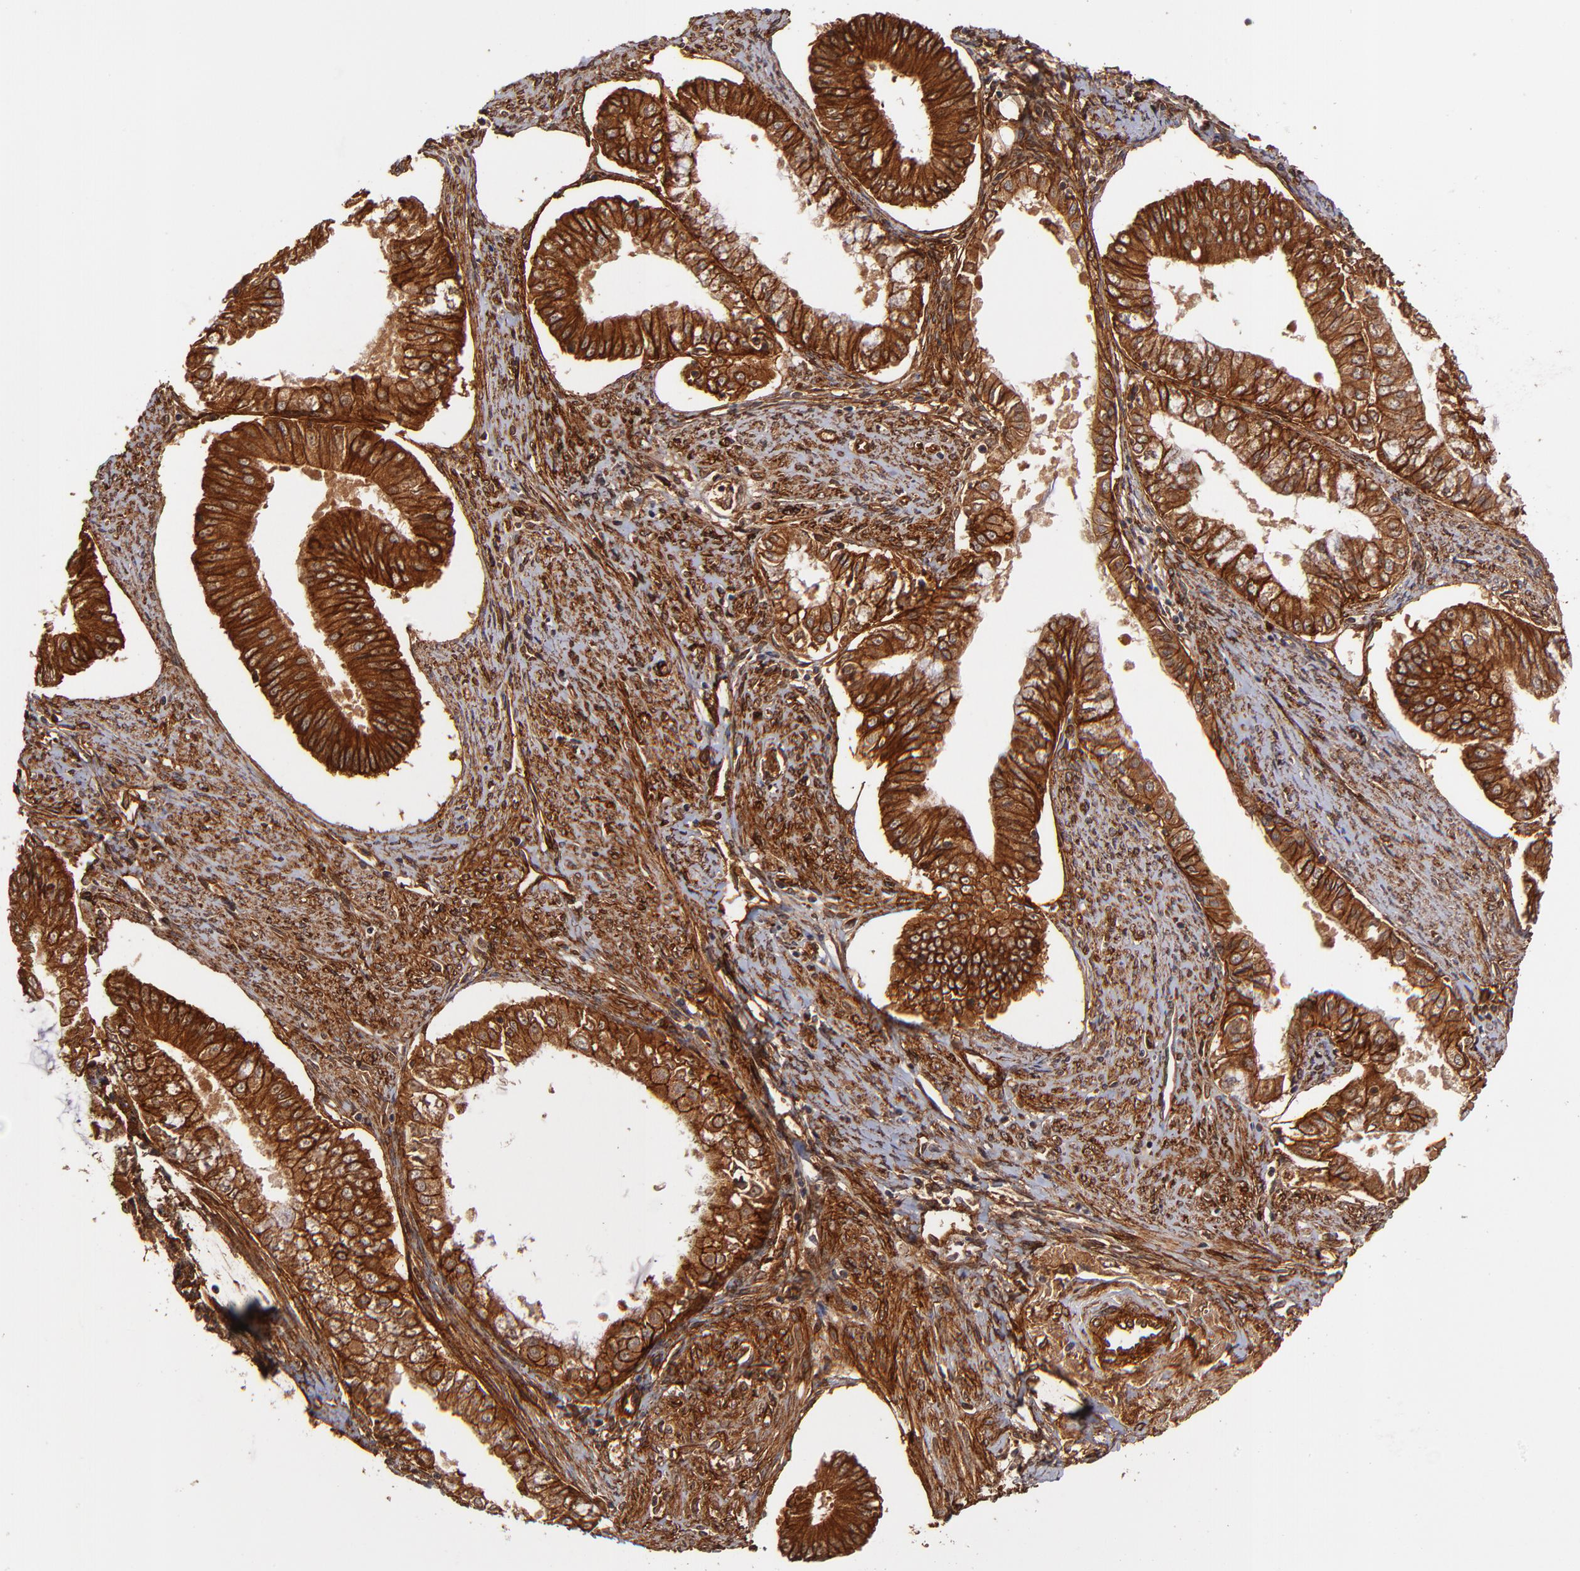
{"staining": {"intensity": "strong", "quantity": ">75%", "location": "cytoplasmic/membranous"}, "tissue": "endometrial cancer", "cell_type": "Tumor cells", "image_type": "cancer", "snomed": [{"axis": "morphology", "description": "Adenocarcinoma, NOS"}, {"axis": "topography", "description": "Endometrium"}], "caption": "A micrograph of human endometrial cancer stained for a protein displays strong cytoplasmic/membranous brown staining in tumor cells. Using DAB (3,3'-diaminobenzidine) (brown) and hematoxylin (blue) stains, captured at high magnification using brightfield microscopy.", "gene": "ITGB1", "patient": {"sex": "female", "age": 76}}